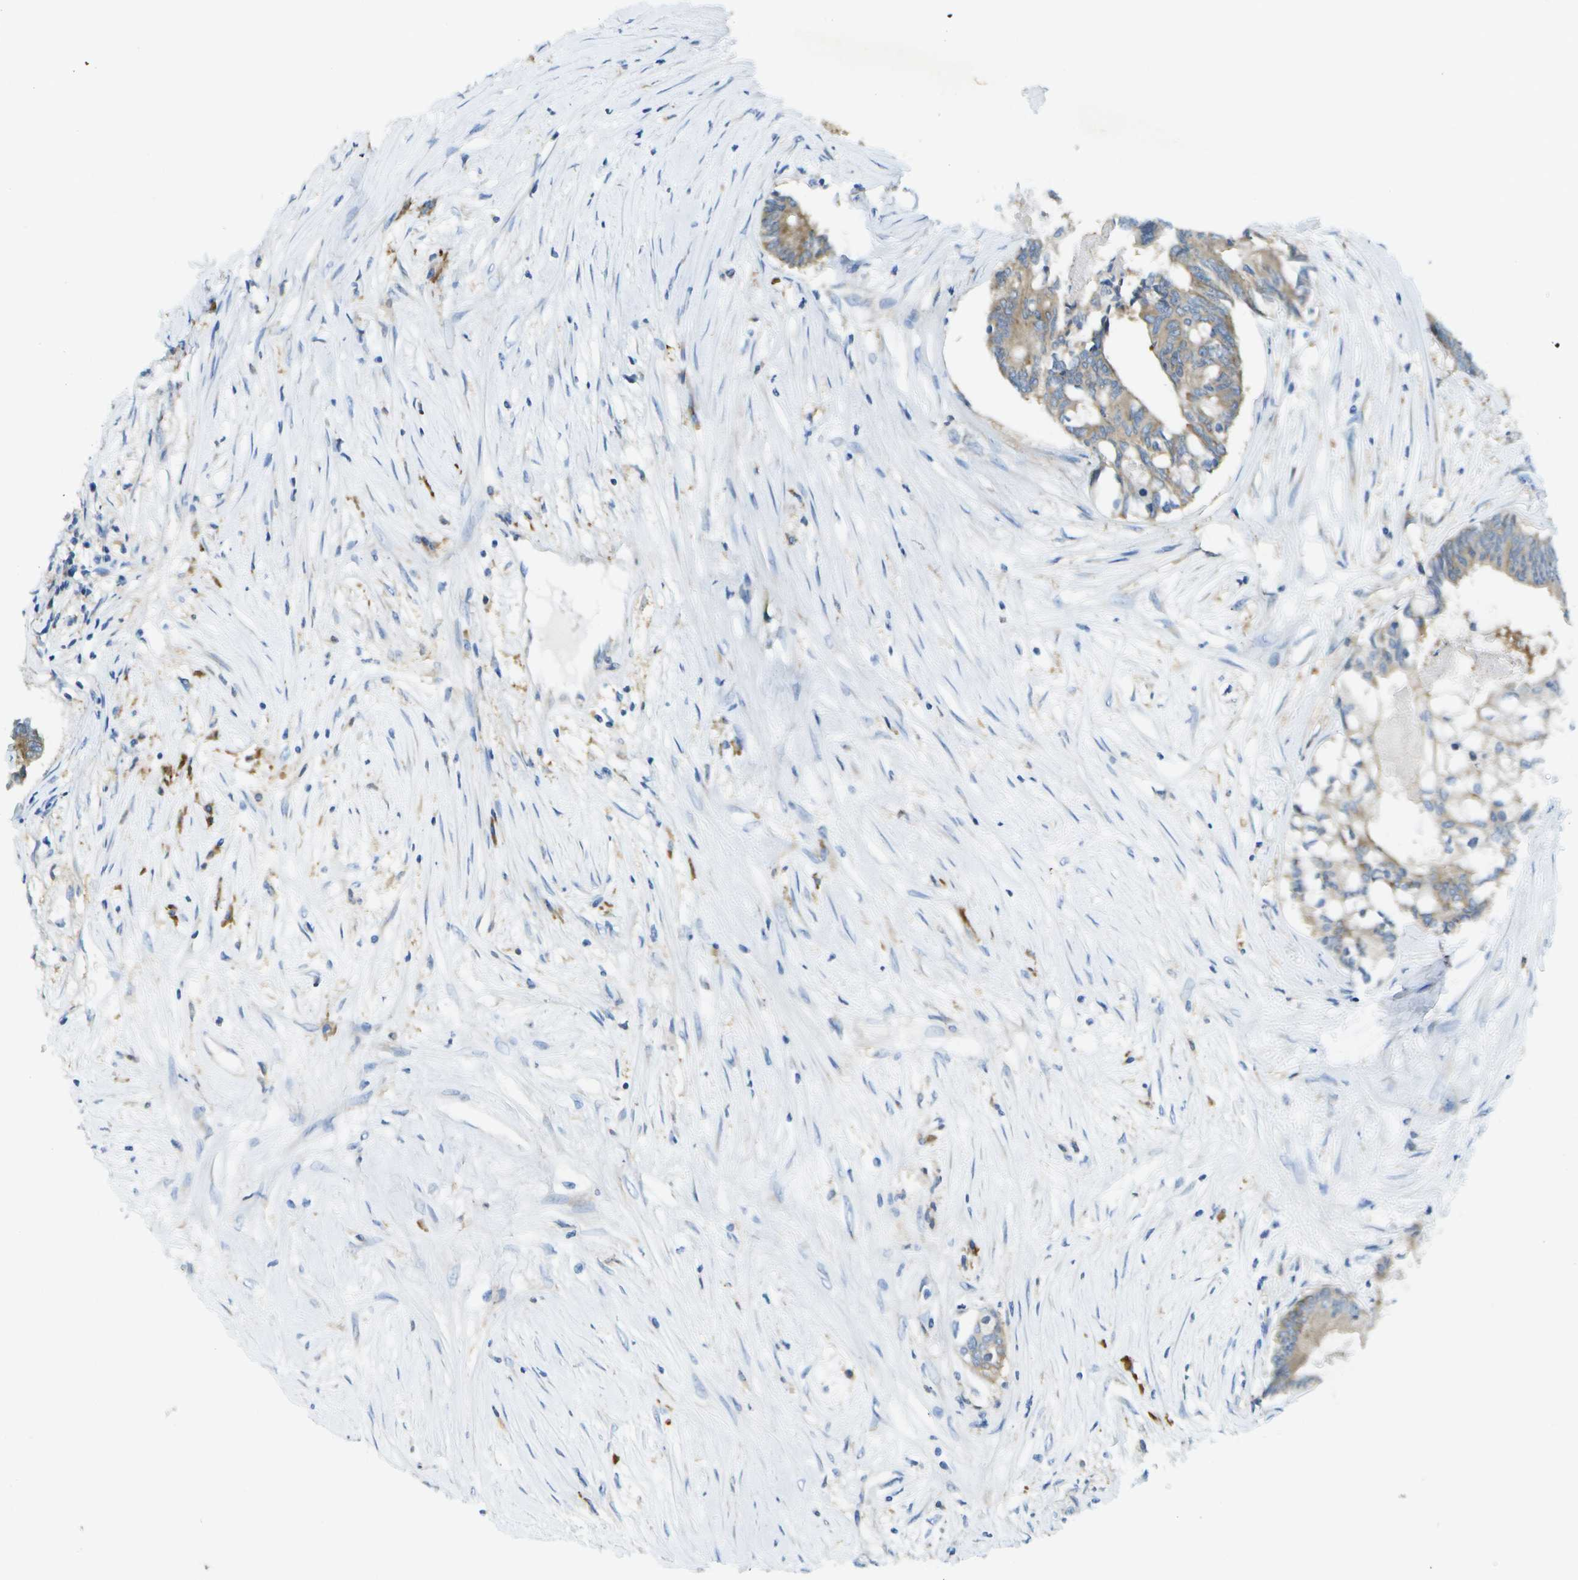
{"staining": {"intensity": "weak", "quantity": ">75%", "location": "cytoplasmic/membranous"}, "tissue": "colorectal cancer", "cell_type": "Tumor cells", "image_type": "cancer", "snomed": [{"axis": "morphology", "description": "Adenocarcinoma, NOS"}, {"axis": "topography", "description": "Rectum"}], "caption": "The immunohistochemical stain labels weak cytoplasmic/membranous staining in tumor cells of colorectal cancer tissue.", "gene": "WNK2", "patient": {"sex": "male", "age": 63}}